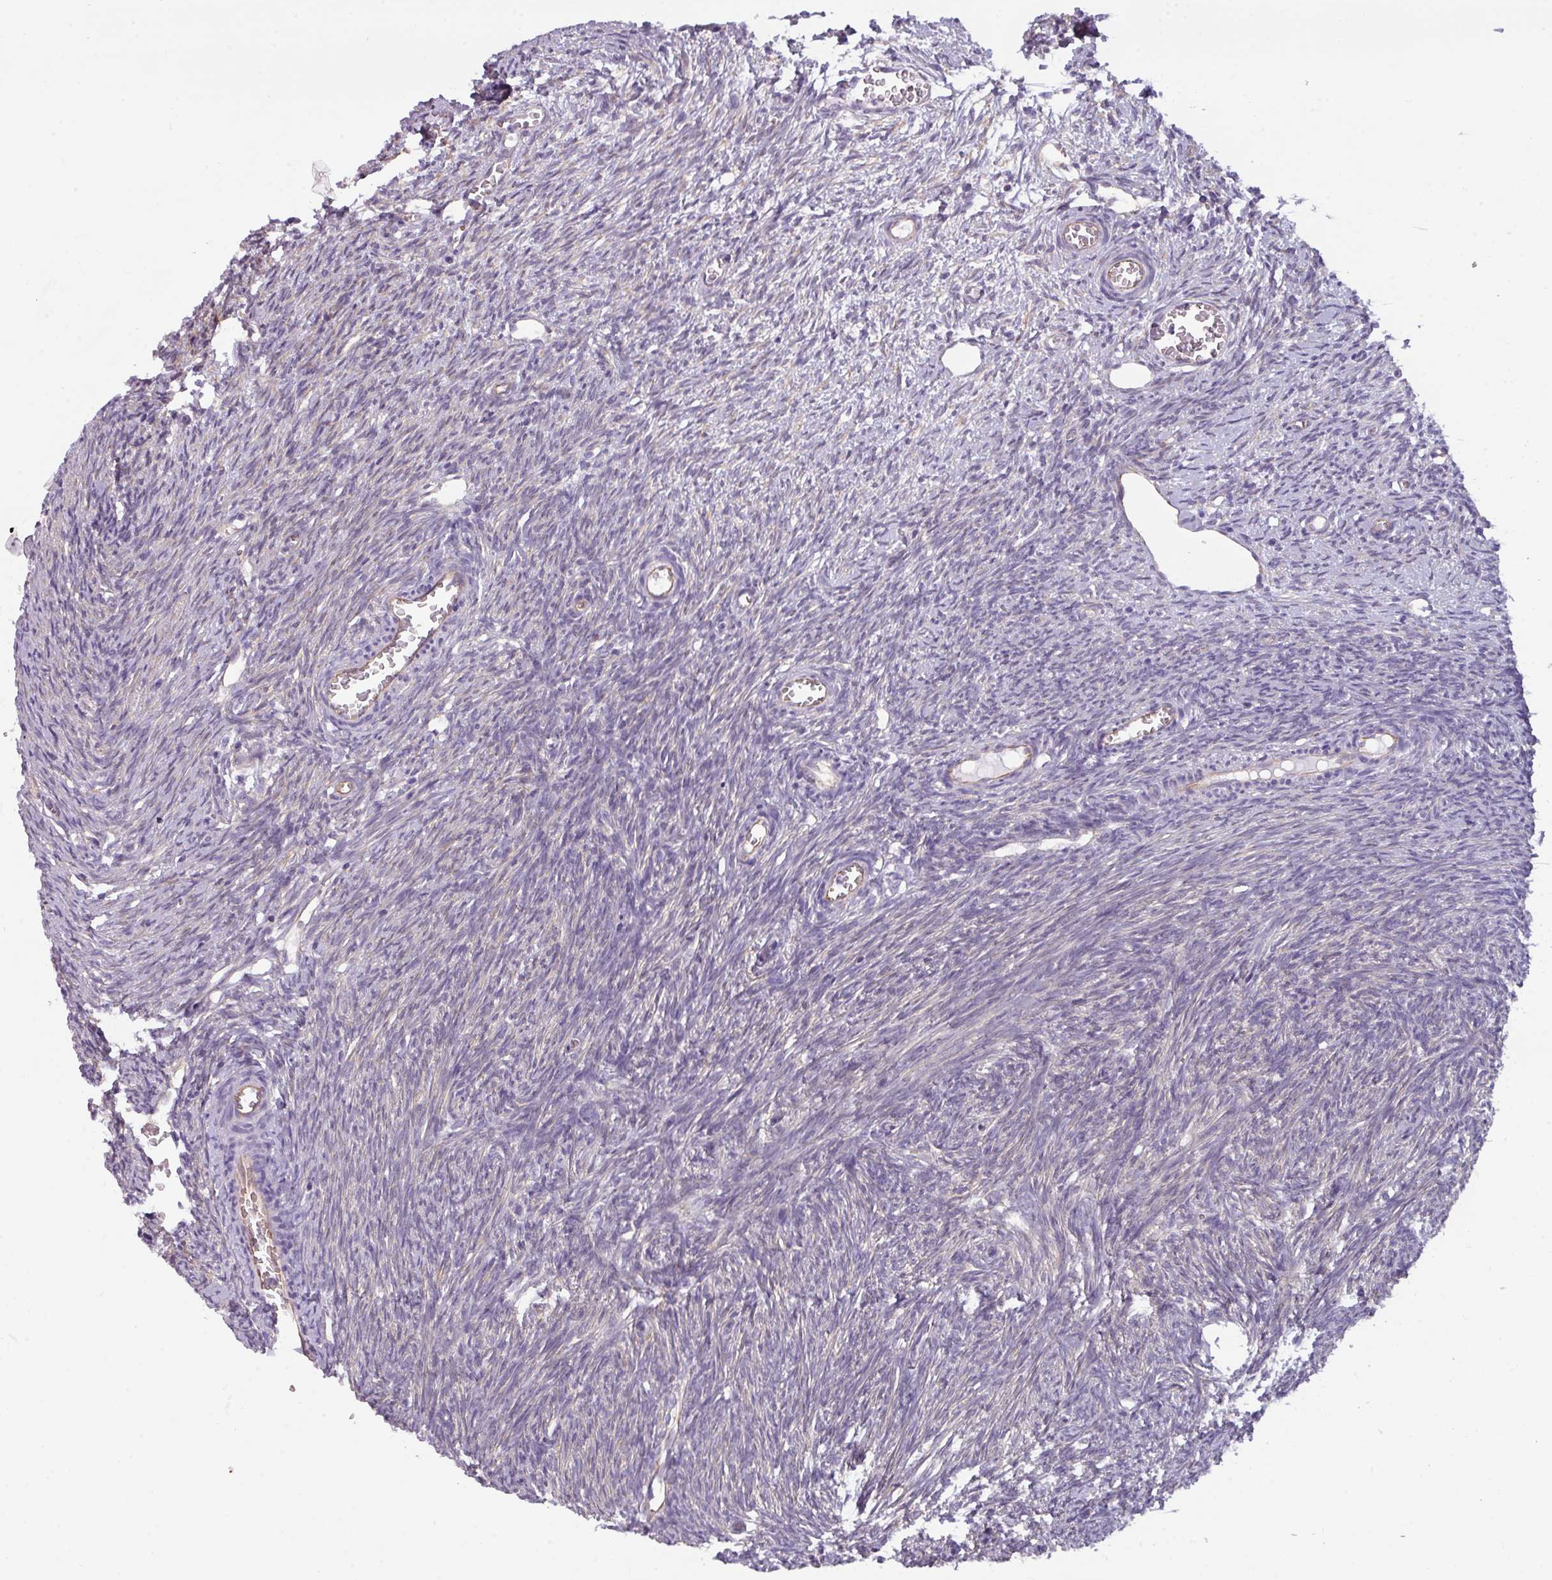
{"staining": {"intensity": "negative", "quantity": "none", "location": "none"}, "tissue": "ovary", "cell_type": "Follicle cells", "image_type": "normal", "snomed": [{"axis": "morphology", "description": "Normal tissue, NOS"}, {"axis": "topography", "description": "Ovary"}], "caption": "Follicle cells show no significant protein expression in benign ovary.", "gene": "BUD23", "patient": {"sex": "female", "age": 44}}